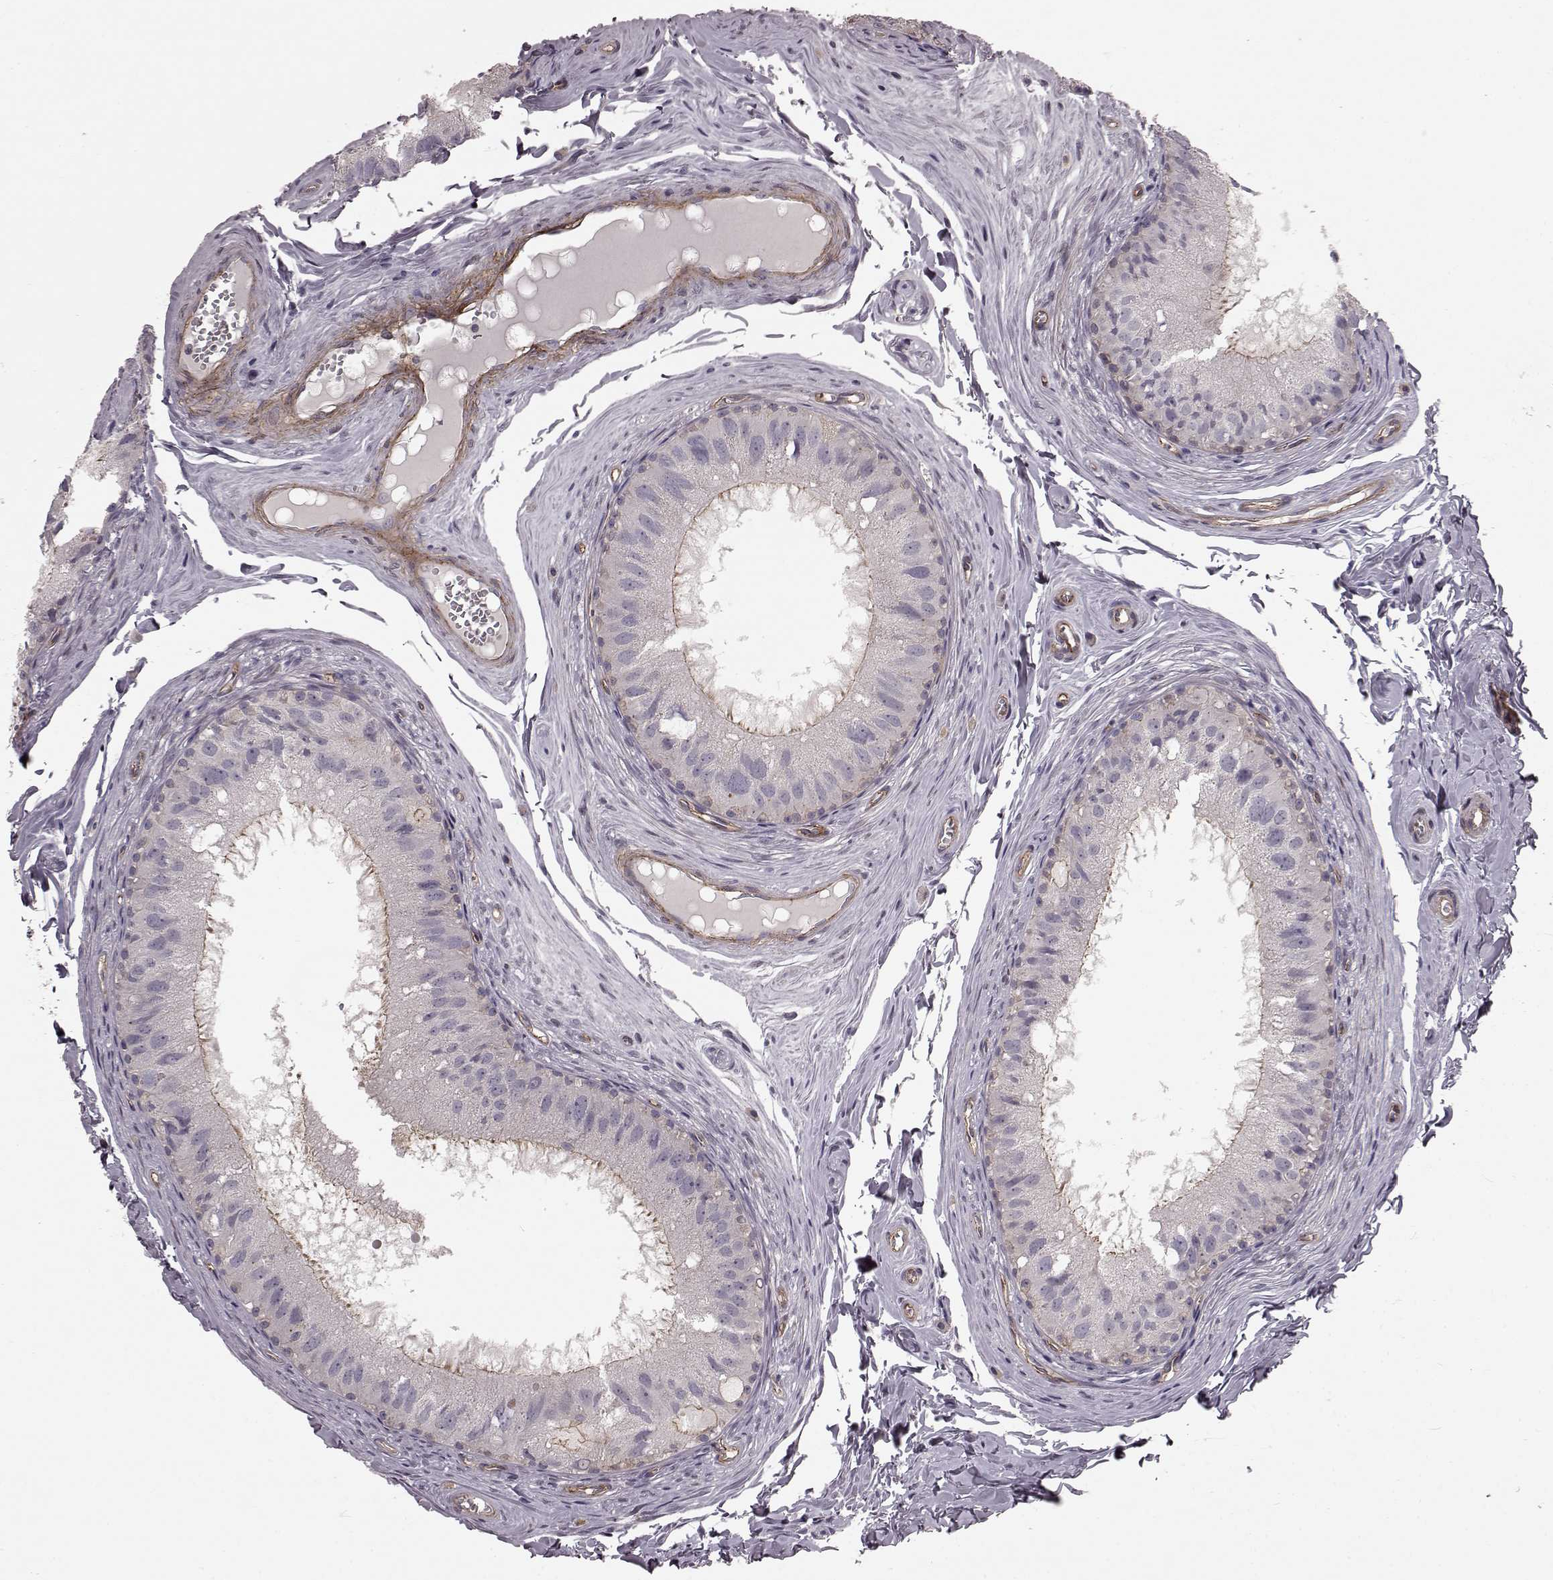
{"staining": {"intensity": "weak", "quantity": "<25%", "location": "cytoplasmic/membranous"}, "tissue": "epididymis", "cell_type": "Glandular cells", "image_type": "normal", "snomed": [{"axis": "morphology", "description": "Normal tissue, NOS"}, {"axis": "topography", "description": "Epididymis"}], "caption": "DAB immunohistochemical staining of benign epididymis demonstrates no significant staining in glandular cells.", "gene": "SLC22A18", "patient": {"sex": "male", "age": 45}}